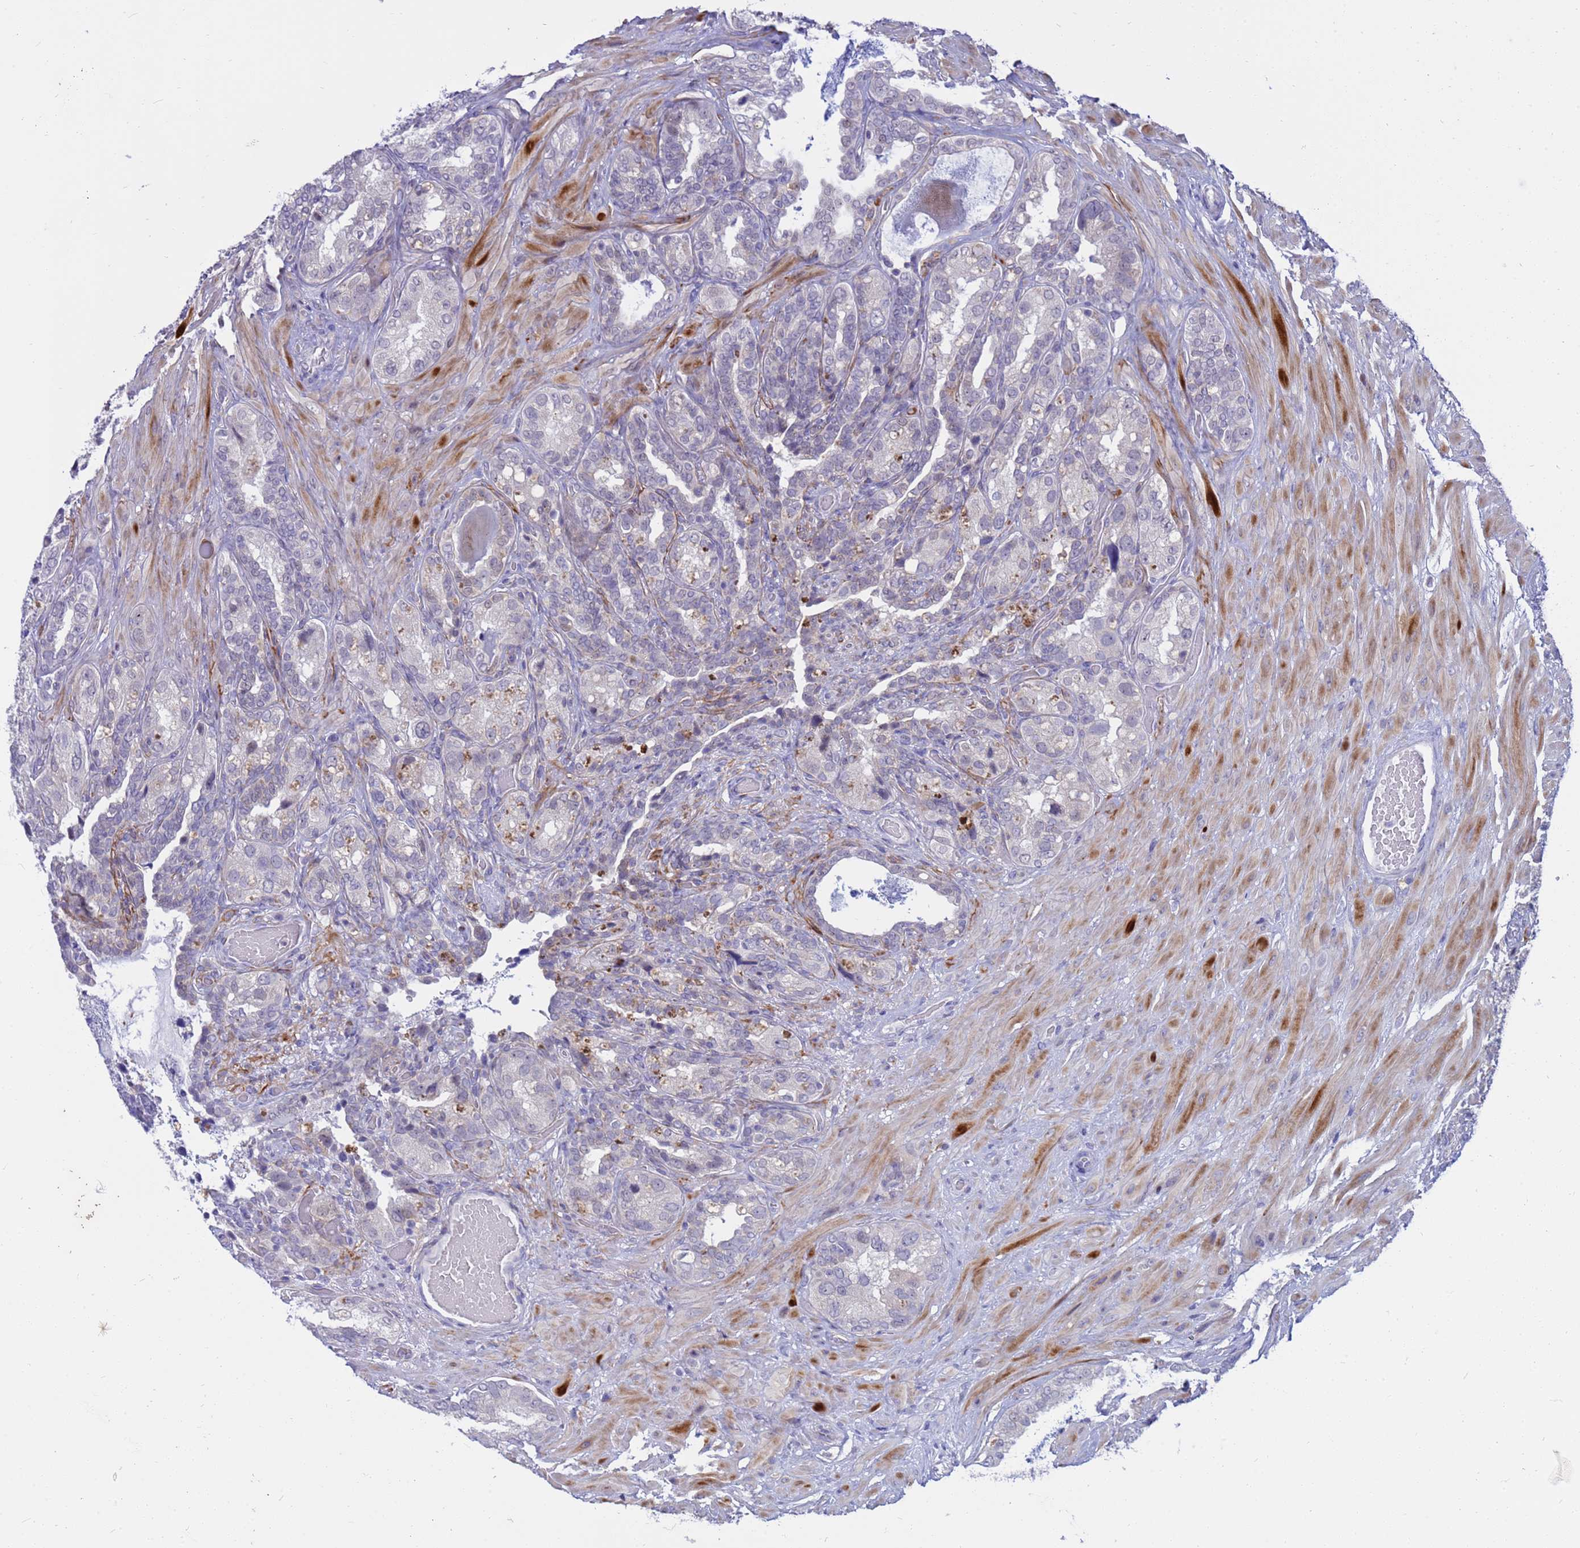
{"staining": {"intensity": "negative", "quantity": "none", "location": "none"}, "tissue": "seminal vesicle", "cell_type": "Glandular cells", "image_type": "normal", "snomed": [{"axis": "morphology", "description": "Normal tissue, NOS"}, {"axis": "topography", "description": "Seminal veicle"}, {"axis": "topography", "description": "Peripheral nerve tissue"}], "caption": "This is an immunohistochemistry histopathology image of unremarkable seminal vesicle. There is no positivity in glandular cells.", "gene": "LRATD1", "patient": {"sex": "male", "age": 67}}